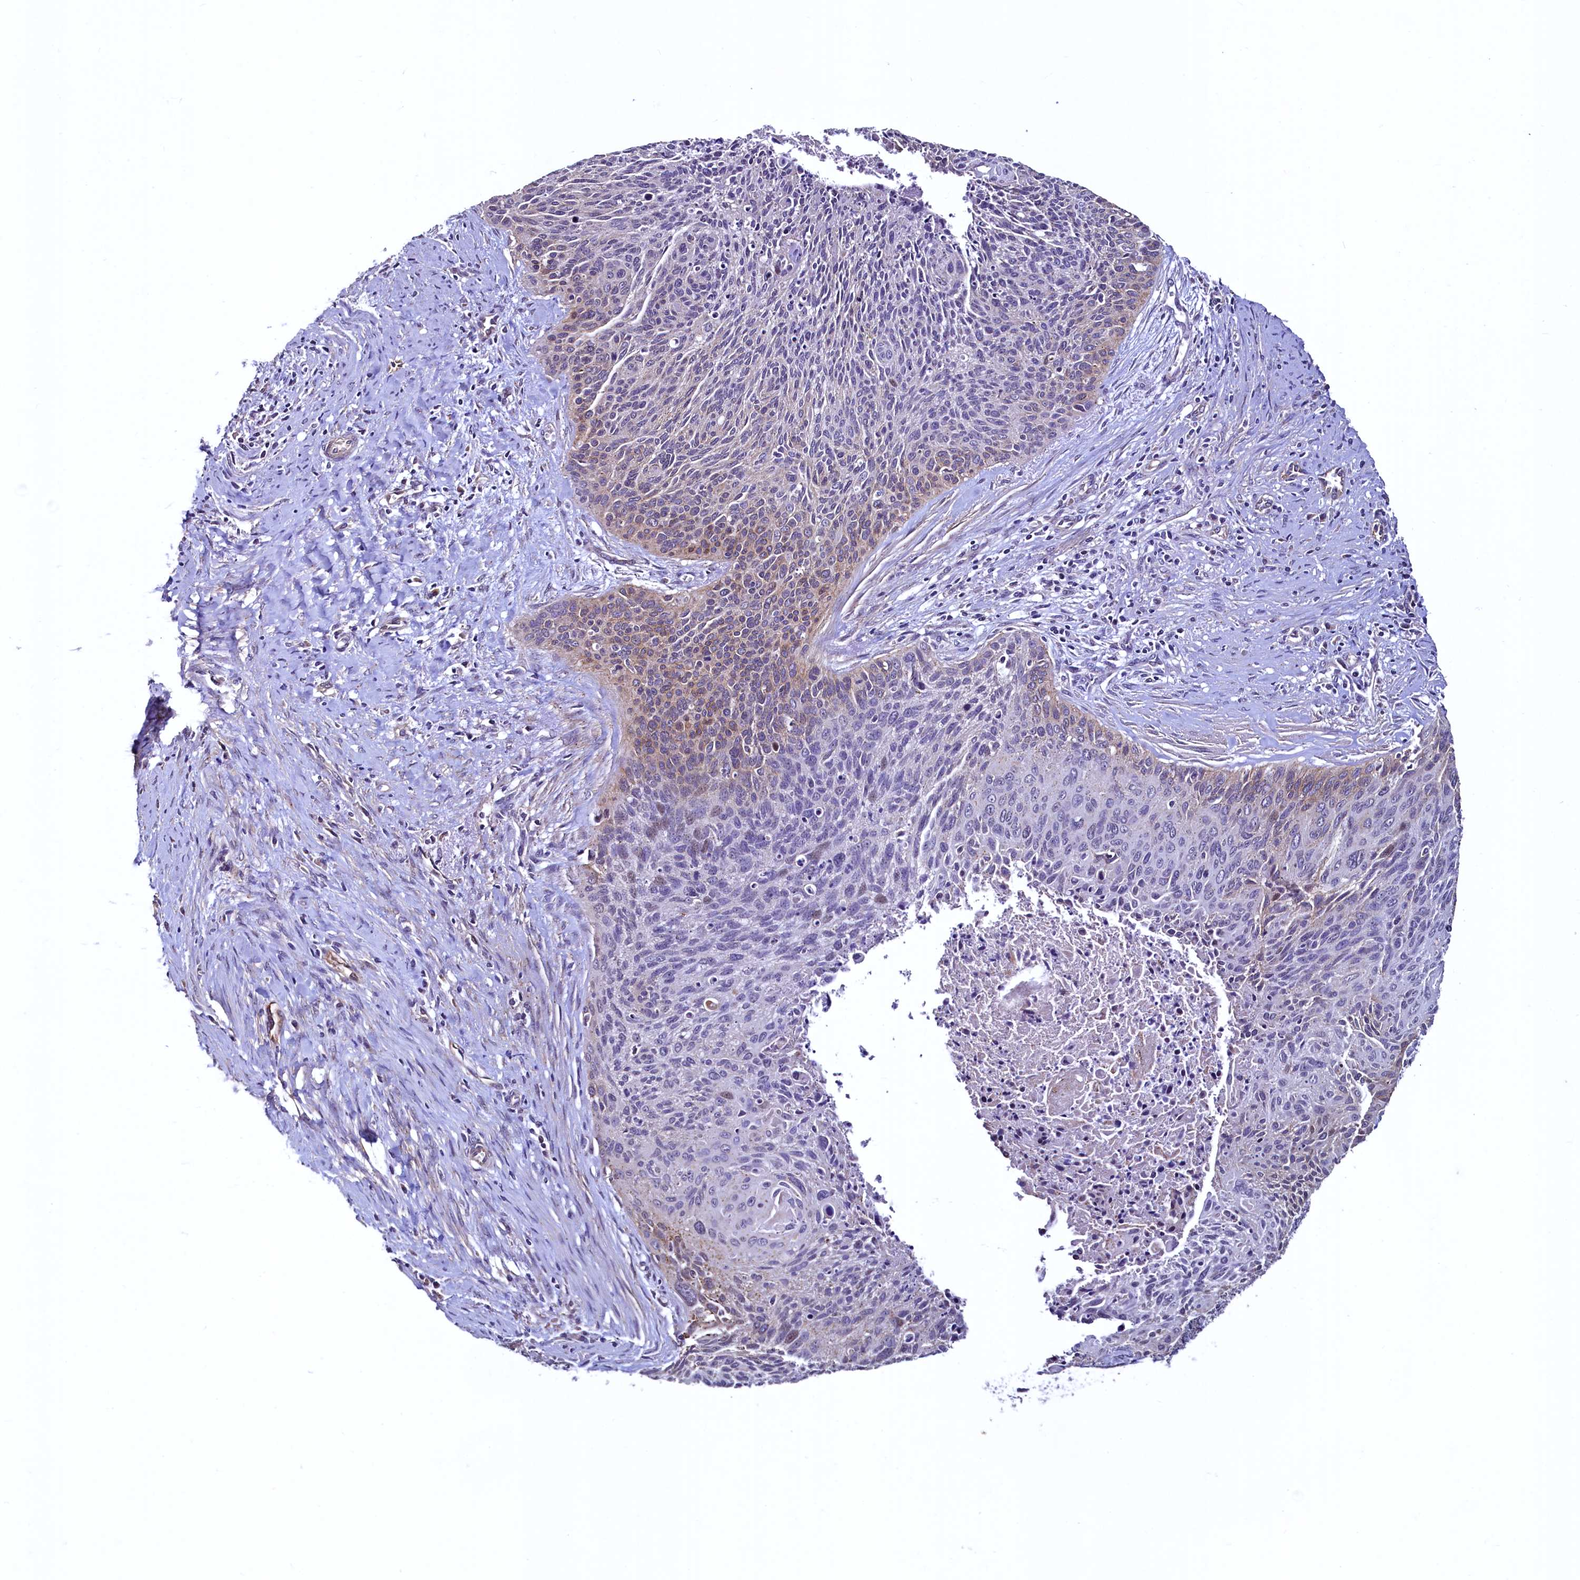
{"staining": {"intensity": "weak", "quantity": "<25%", "location": "cytoplasmic/membranous"}, "tissue": "cervical cancer", "cell_type": "Tumor cells", "image_type": "cancer", "snomed": [{"axis": "morphology", "description": "Squamous cell carcinoma, NOS"}, {"axis": "topography", "description": "Cervix"}], "caption": "Photomicrograph shows no protein staining in tumor cells of cervical squamous cell carcinoma tissue.", "gene": "PALM", "patient": {"sex": "female", "age": 55}}